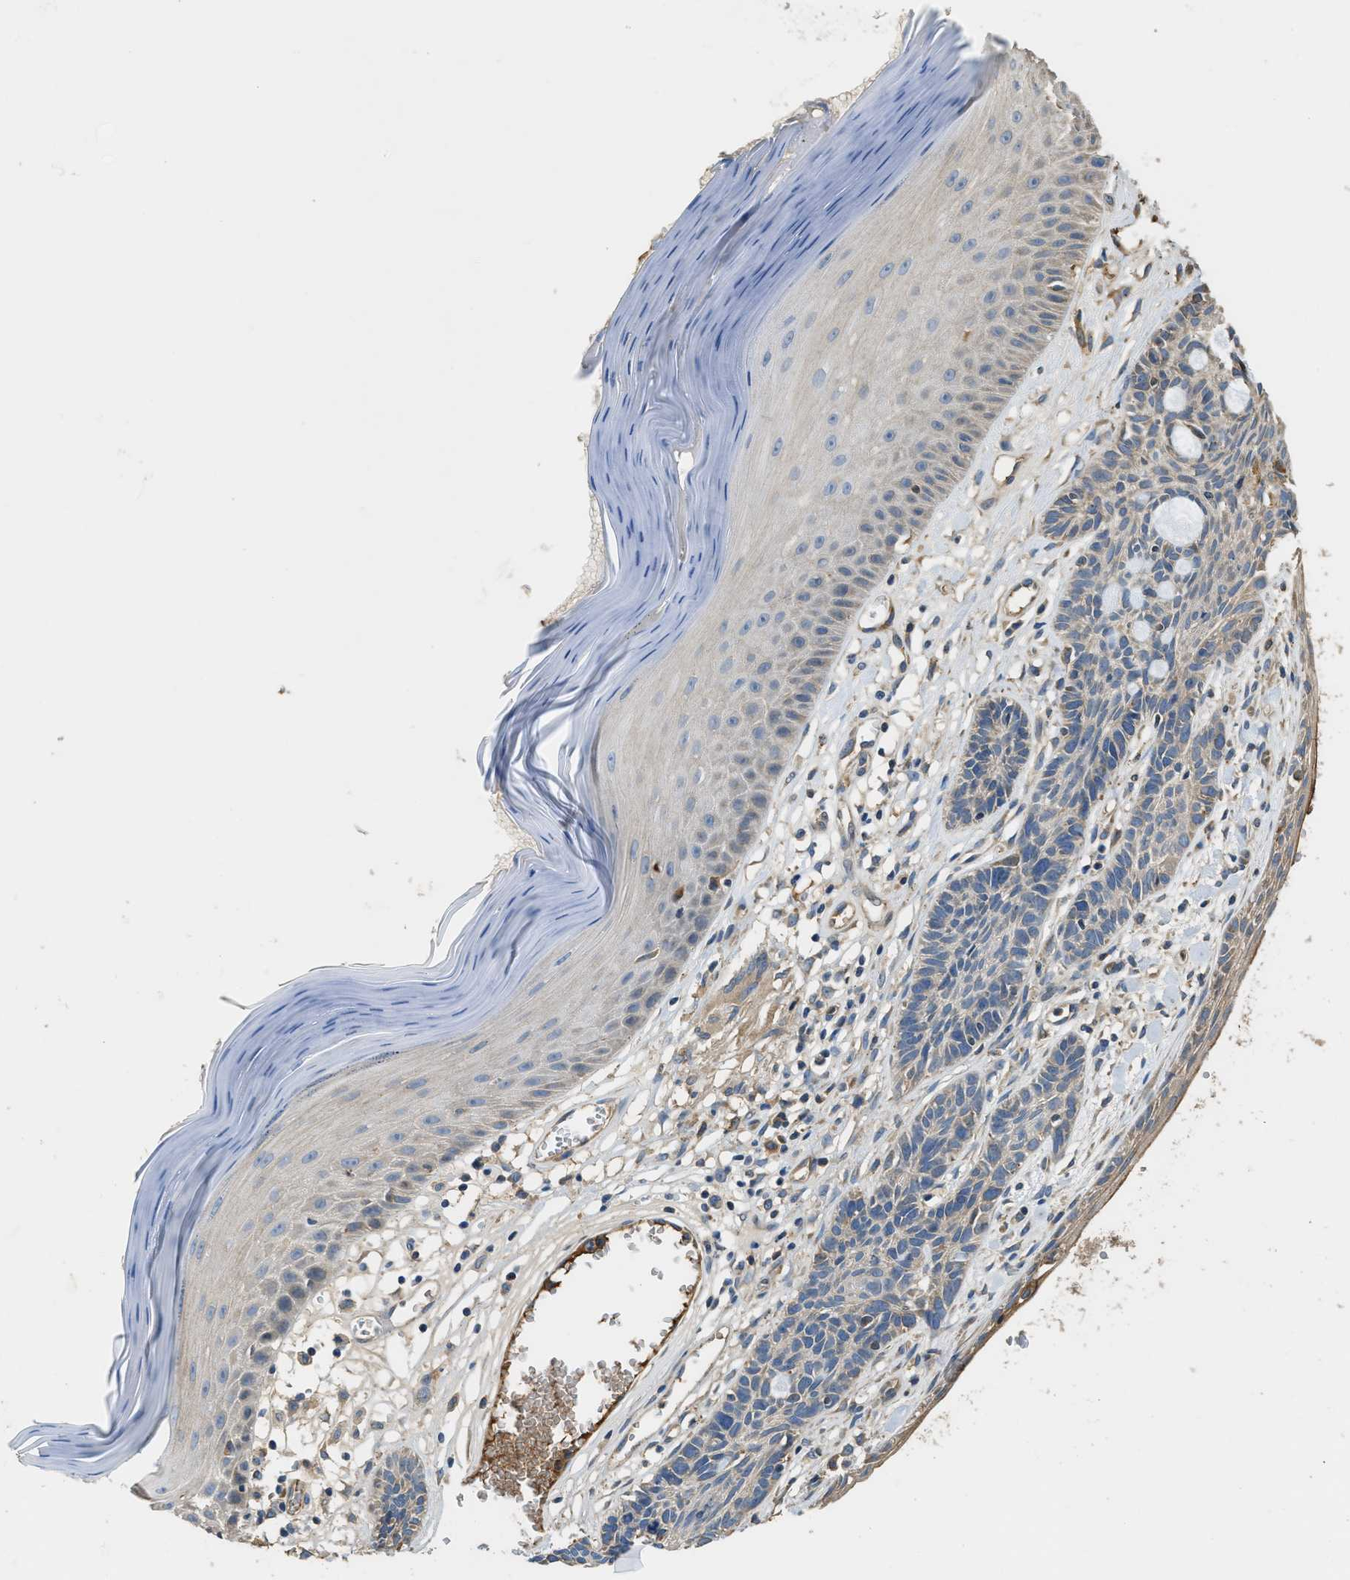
{"staining": {"intensity": "weak", "quantity": "<25%", "location": "cytoplasmic/membranous"}, "tissue": "skin cancer", "cell_type": "Tumor cells", "image_type": "cancer", "snomed": [{"axis": "morphology", "description": "Basal cell carcinoma"}, {"axis": "topography", "description": "Skin"}], "caption": "High magnification brightfield microscopy of skin basal cell carcinoma stained with DAB (brown) and counterstained with hematoxylin (blue): tumor cells show no significant staining.", "gene": "RIPK2", "patient": {"sex": "male", "age": 67}}